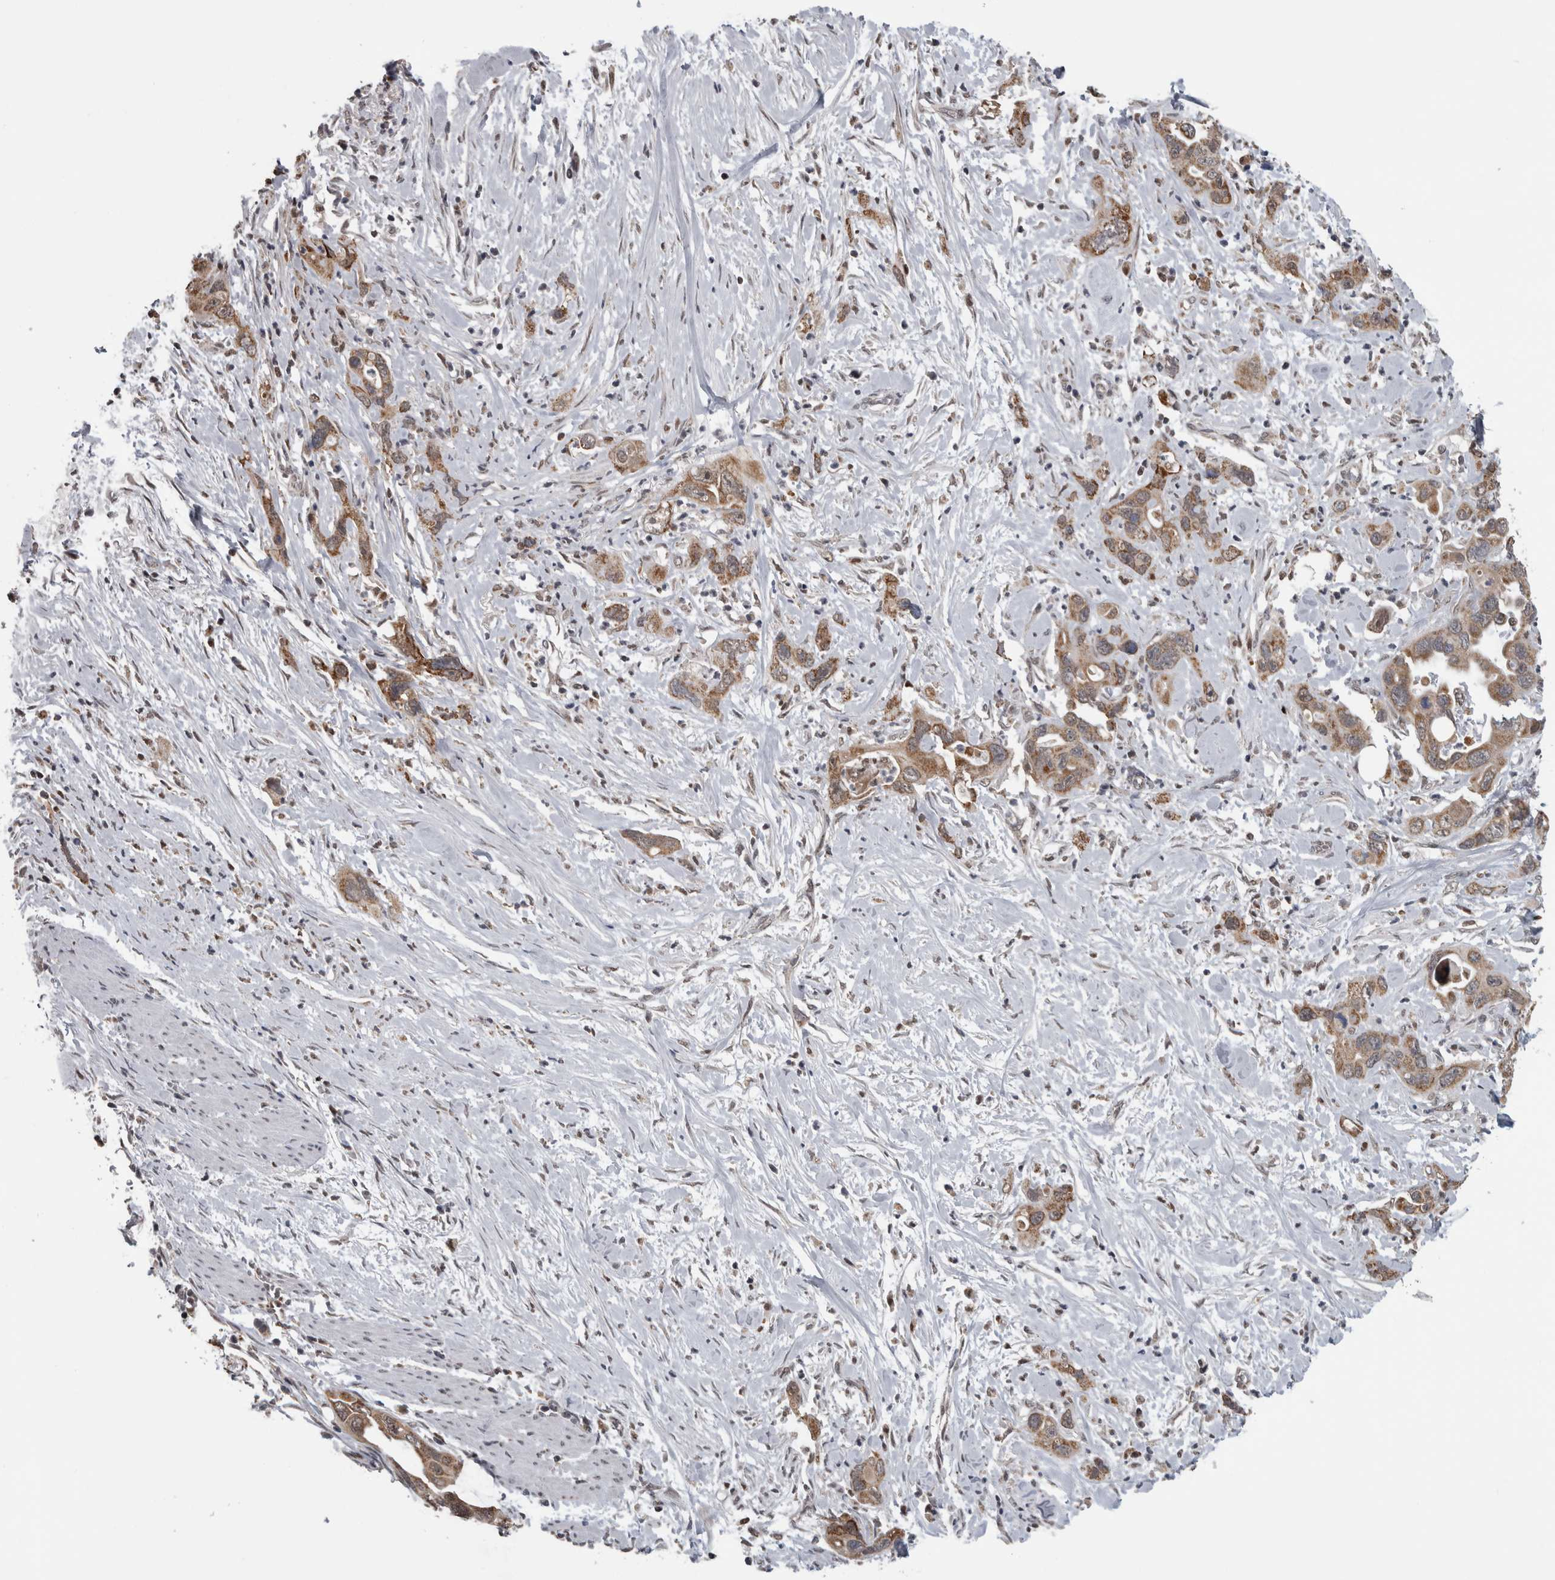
{"staining": {"intensity": "moderate", "quantity": ">75%", "location": "cytoplasmic/membranous"}, "tissue": "pancreatic cancer", "cell_type": "Tumor cells", "image_type": "cancer", "snomed": [{"axis": "morphology", "description": "Adenocarcinoma, NOS"}, {"axis": "topography", "description": "Pancreas"}], "caption": "Pancreatic cancer (adenocarcinoma) stained for a protein (brown) shows moderate cytoplasmic/membranous positive staining in approximately >75% of tumor cells.", "gene": "OR2K2", "patient": {"sex": "female", "age": 70}}